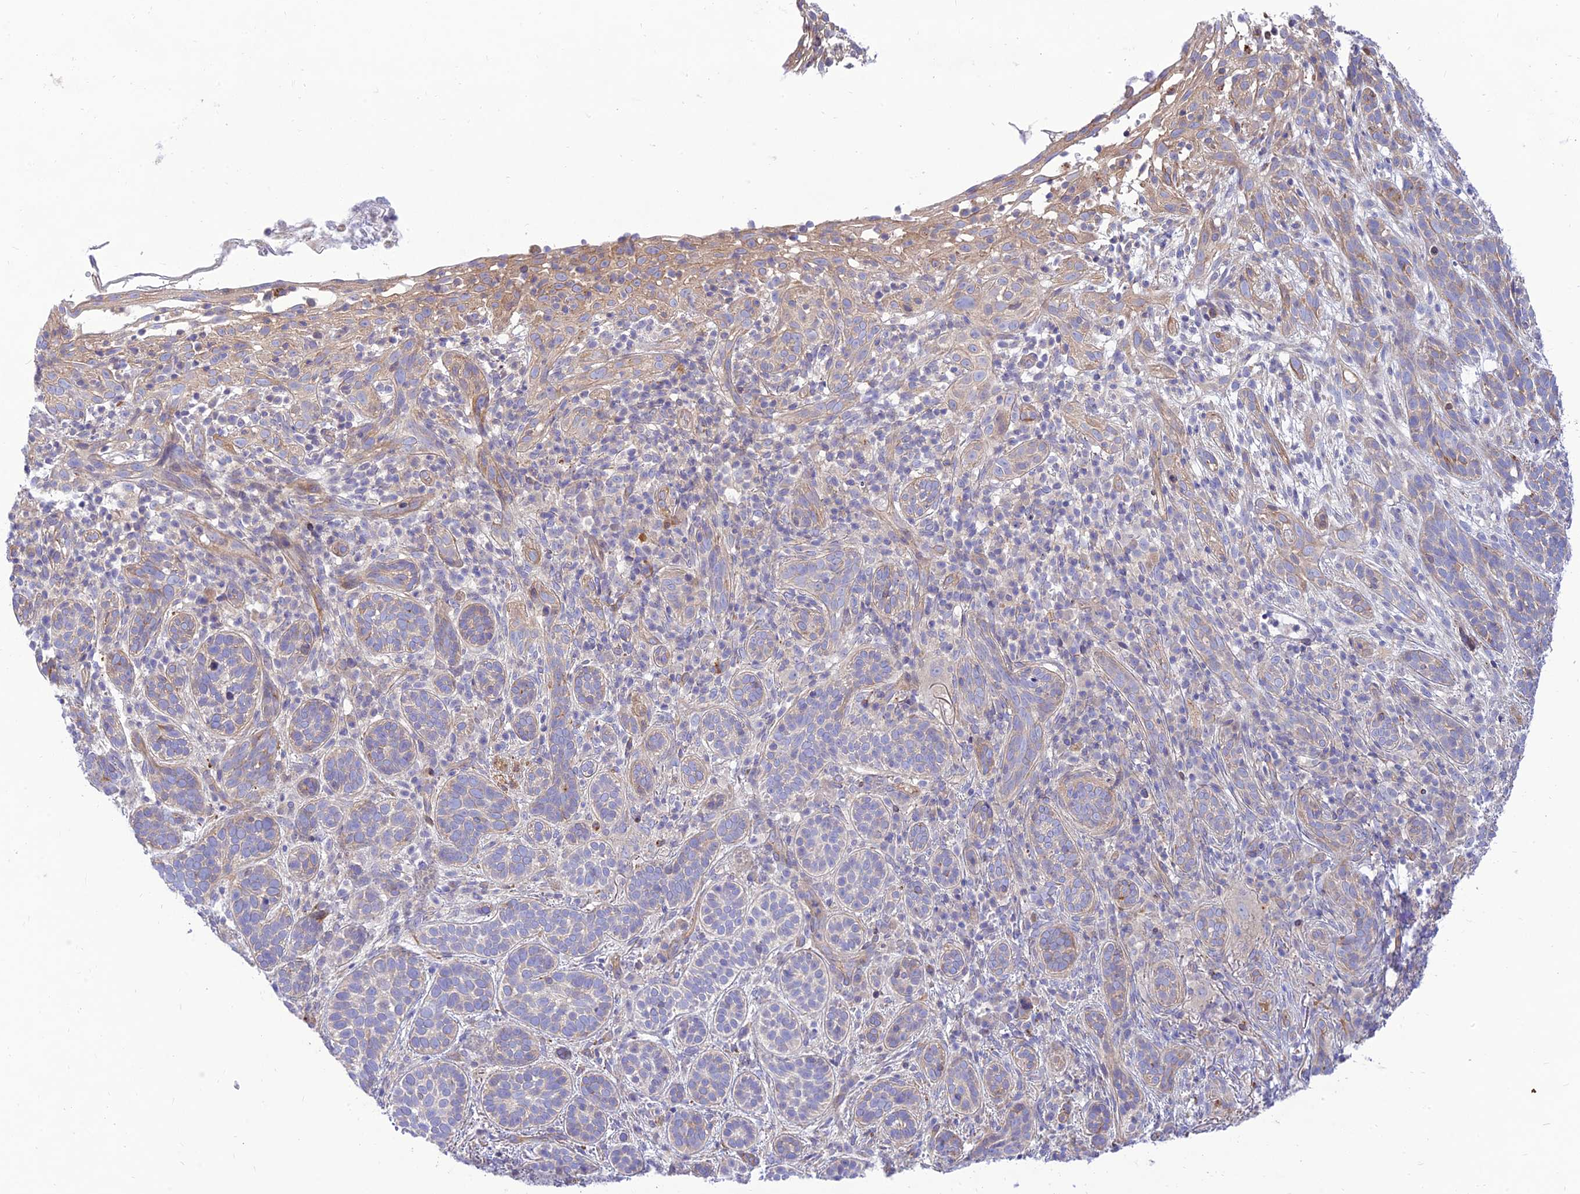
{"staining": {"intensity": "weak", "quantity": "<25%", "location": "cytoplasmic/membranous"}, "tissue": "skin cancer", "cell_type": "Tumor cells", "image_type": "cancer", "snomed": [{"axis": "morphology", "description": "Basal cell carcinoma"}, {"axis": "topography", "description": "Skin"}], "caption": "The photomicrograph displays no staining of tumor cells in basal cell carcinoma (skin).", "gene": "KCNAB1", "patient": {"sex": "male", "age": 71}}